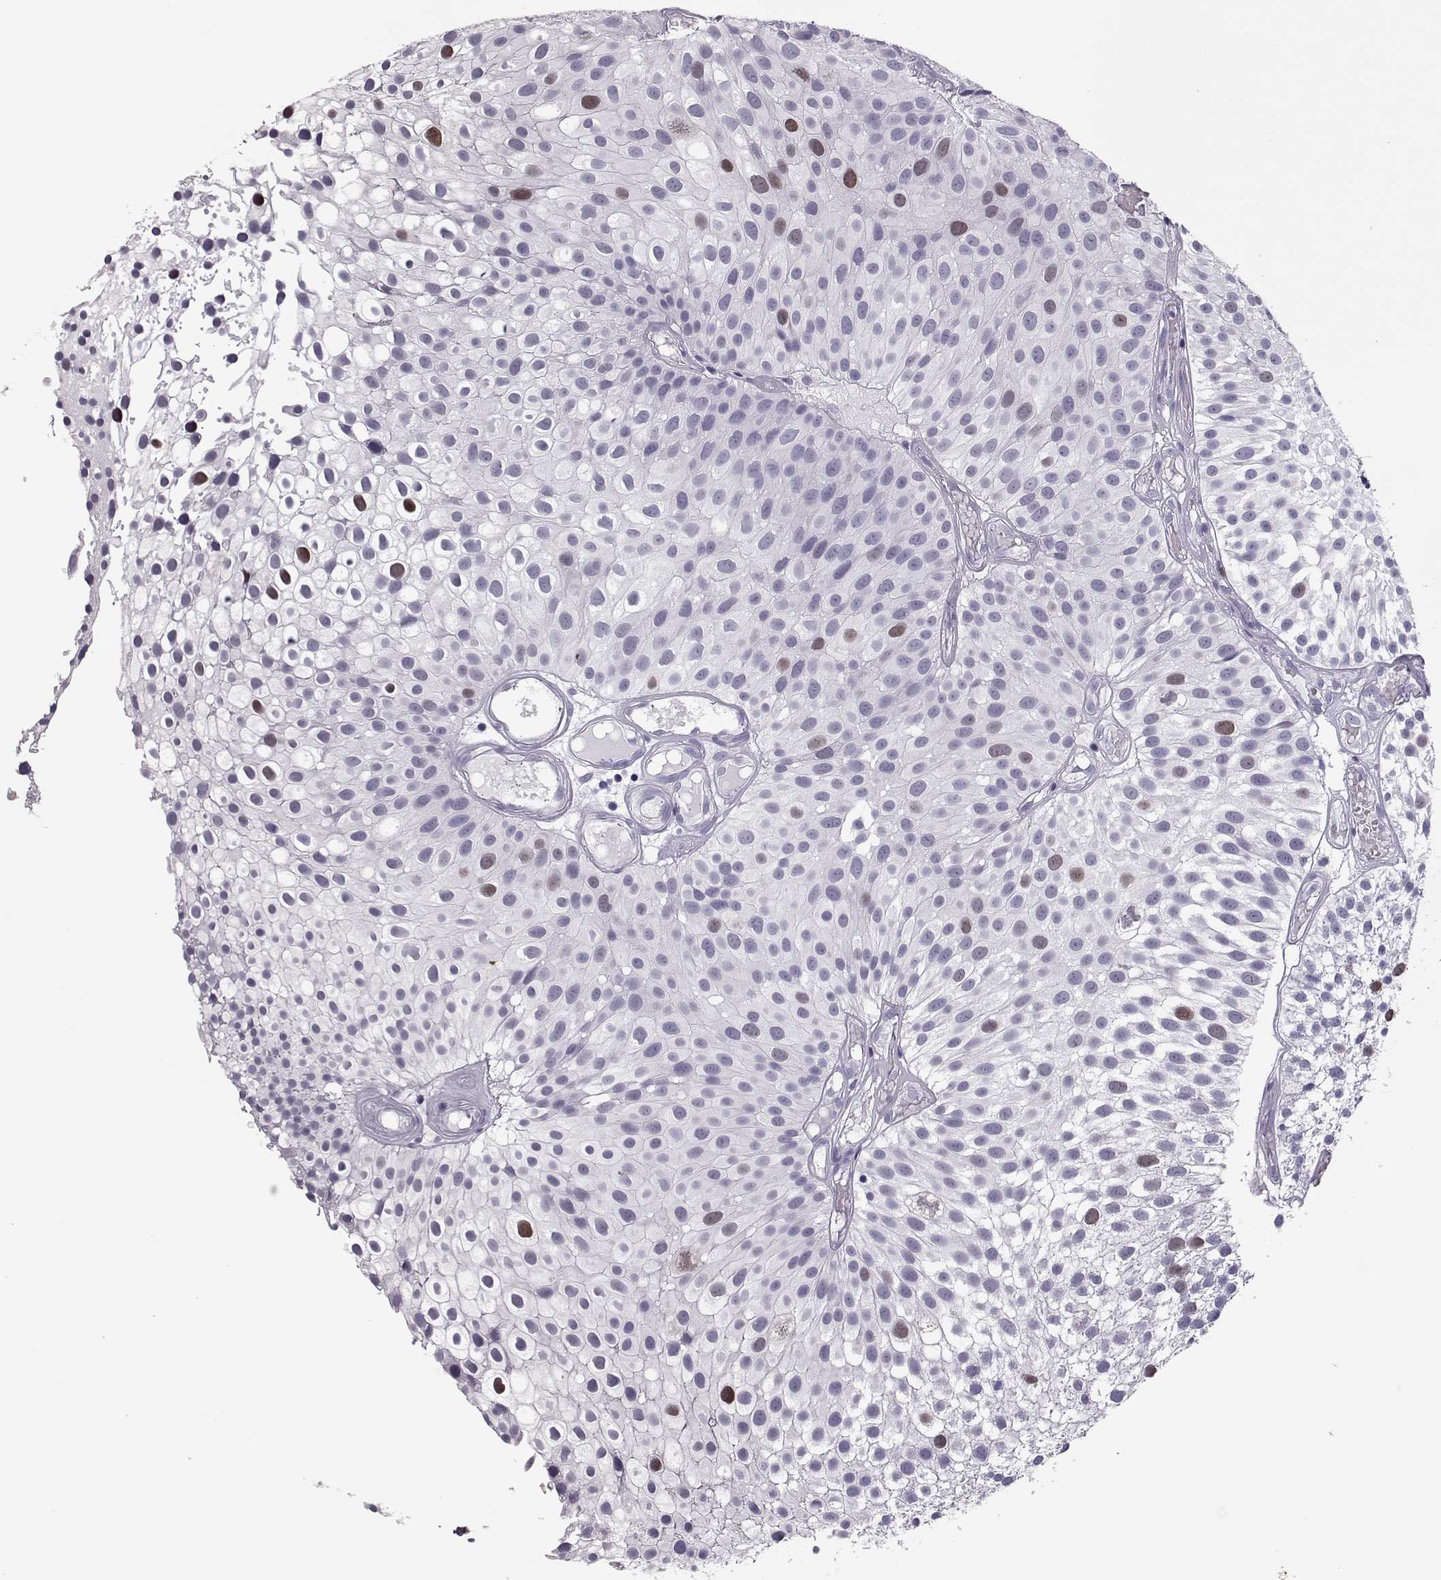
{"staining": {"intensity": "moderate", "quantity": "<25%", "location": "nuclear"}, "tissue": "urothelial cancer", "cell_type": "Tumor cells", "image_type": "cancer", "snomed": [{"axis": "morphology", "description": "Urothelial carcinoma, Low grade"}, {"axis": "topography", "description": "Urinary bladder"}], "caption": "Tumor cells display moderate nuclear positivity in about <25% of cells in urothelial carcinoma (low-grade).", "gene": "SGO1", "patient": {"sex": "male", "age": 79}}